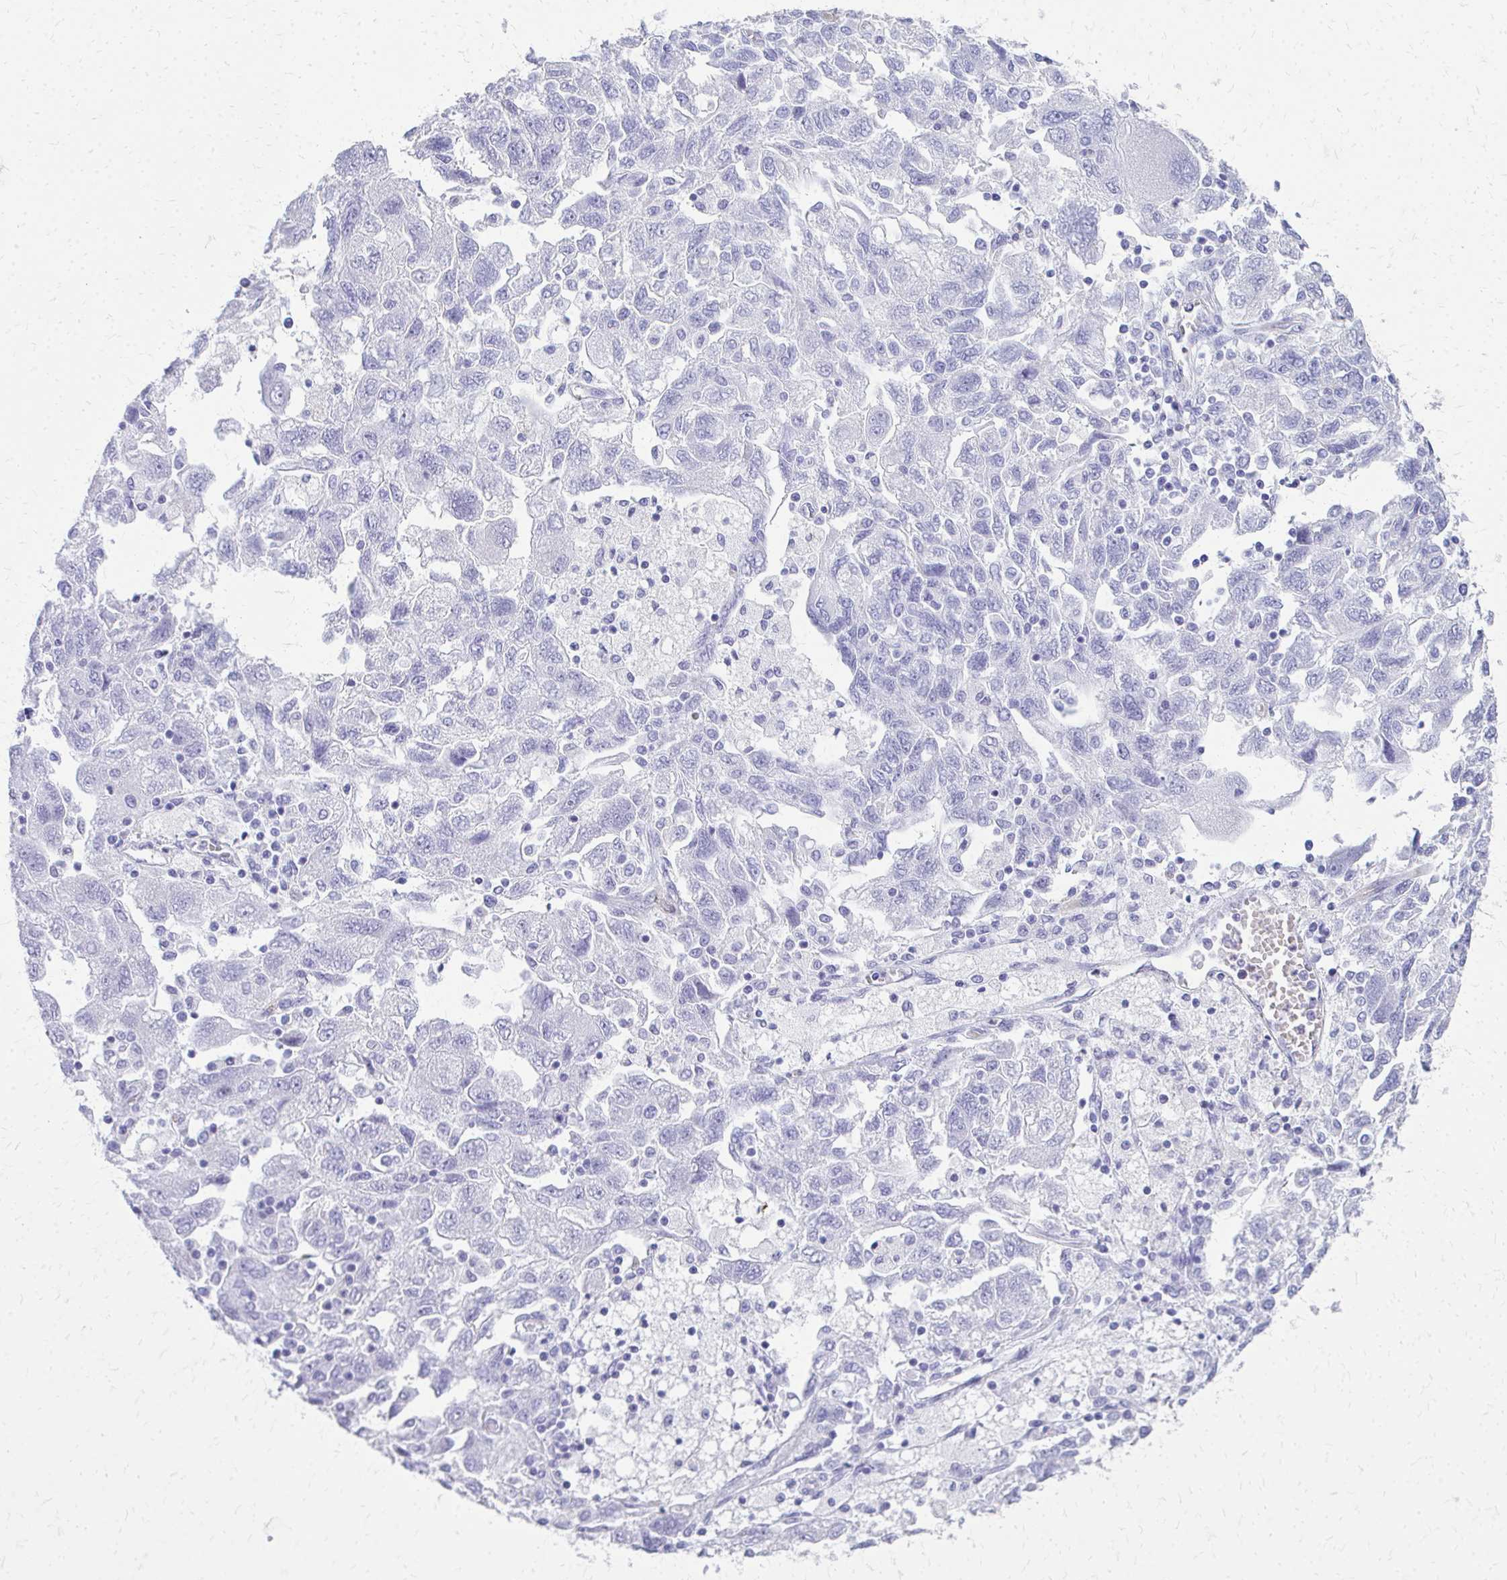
{"staining": {"intensity": "negative", "quantity": "none", "location": "none"}, "tissue": "ovarian cancer", "cell_type": "Tumor cells", "image_type": "cancer", "snomed": [{"axis": "morphology", "description": "Carcinoma, NOS"}, {"axis": "morphology", "description": "Cystadenocarcinoma, serous, NOS"}, {"axis": "topography", "description": "Ovary"}], "caption": "A photomicrograph of ovarian serous cystadenocarcinoma stained for a protein shows no brown staining in tumor cells.", "gene": "TPSG1", "patient": {"sex": "female", "age": 69}}